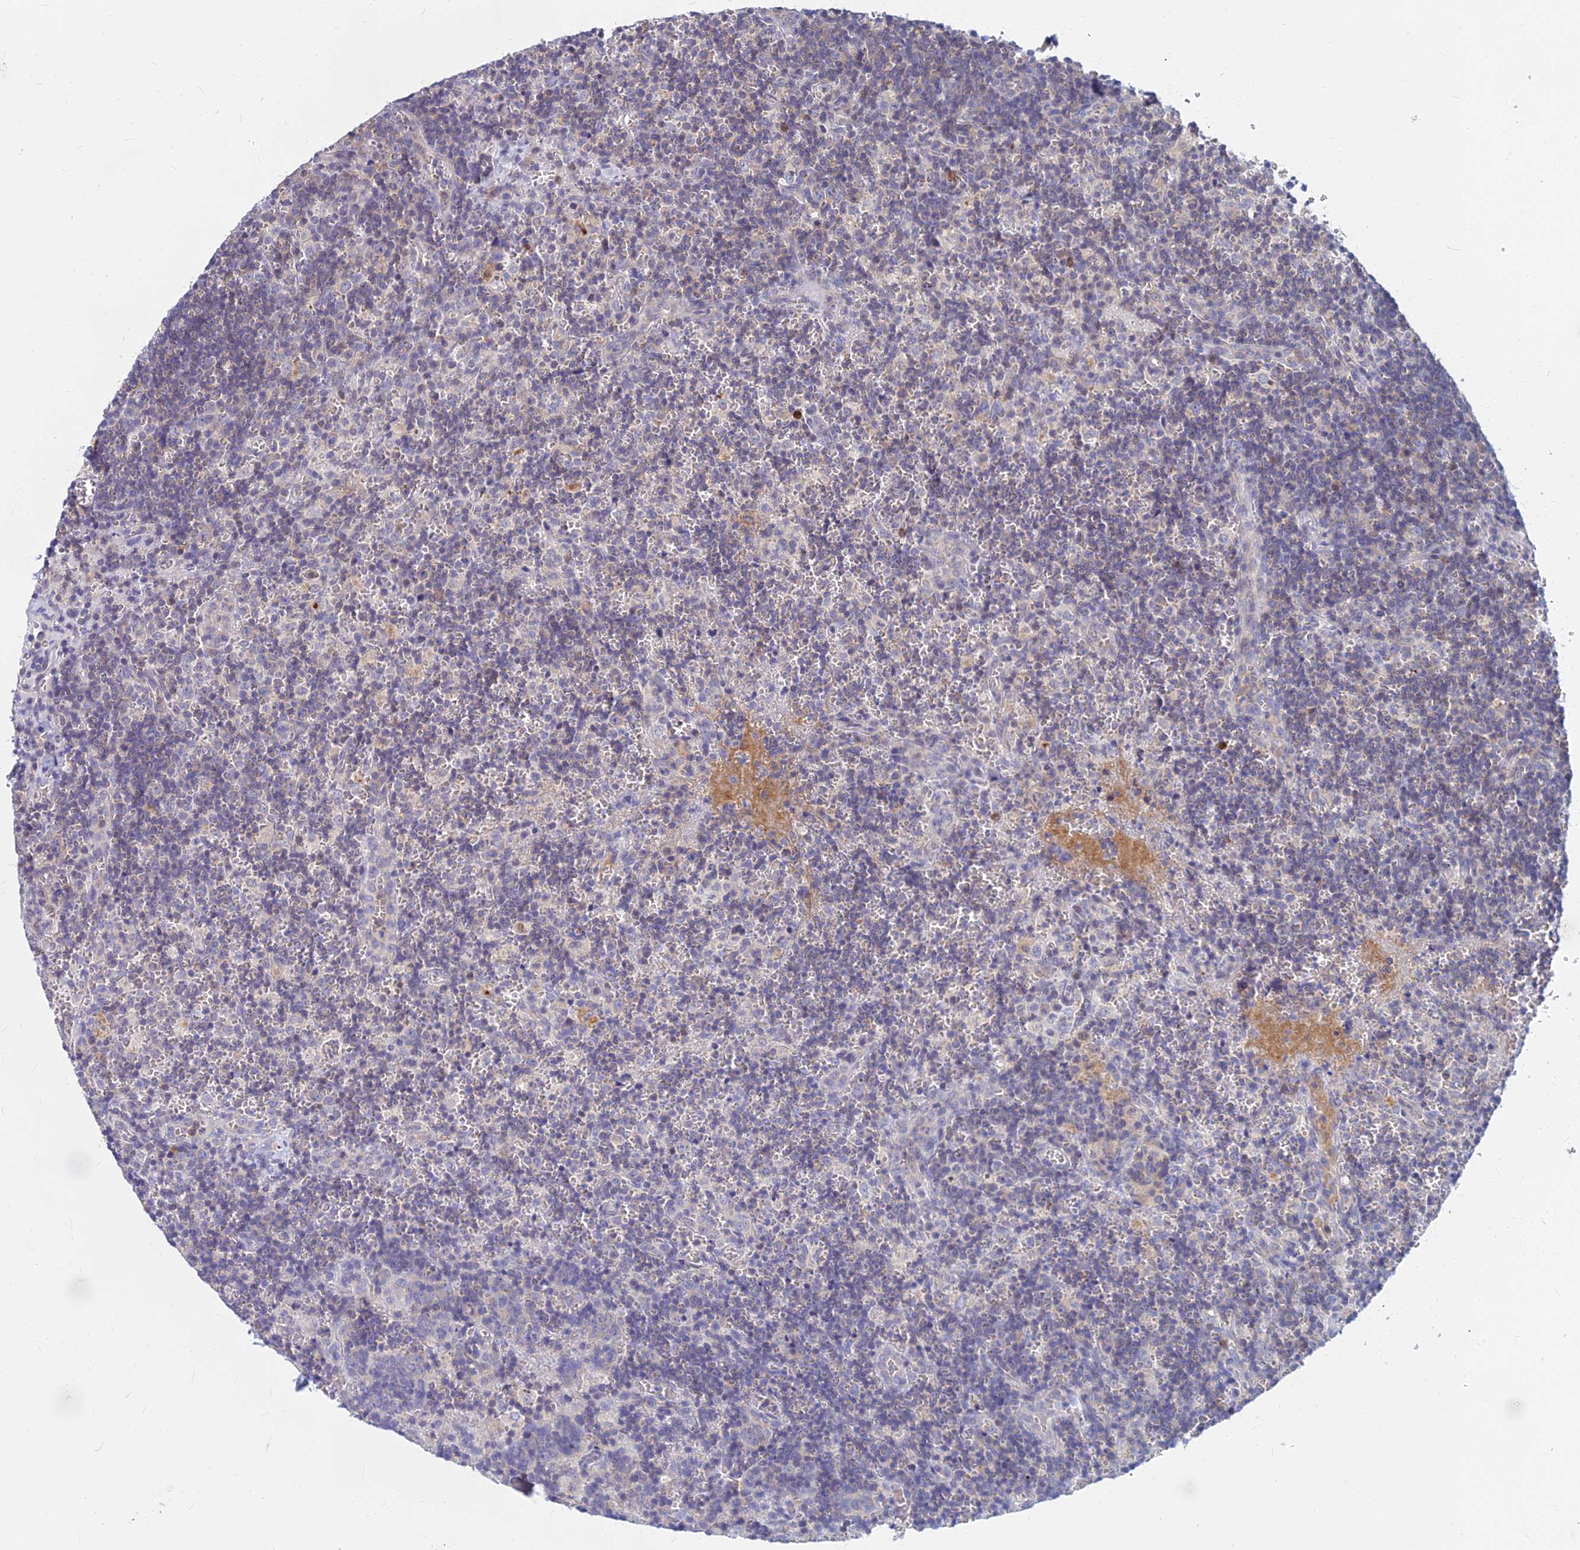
{"staining": {"intensity": "negative", "quantity": "none", "location": "none"}, "tissue": "lymph node", "cell_type": "Germinal center cells", "image_type": "normal", "snomed": [{"axis": "morphology", "description": "Normal tissue, NOS"}, {"axis": "topography", "description": "Lymph node"}], "caption": "A high-resolution photomicrograph shows immunohistochemistry staining of normal lymph node, which demonstrates no significant positivity in germinal center cells. (Immunohistochemistry (ihc), brightfield microscopy, high magnification).", "gene": "B3GALT4", "patient": {"sex": "male", "age": 58}}